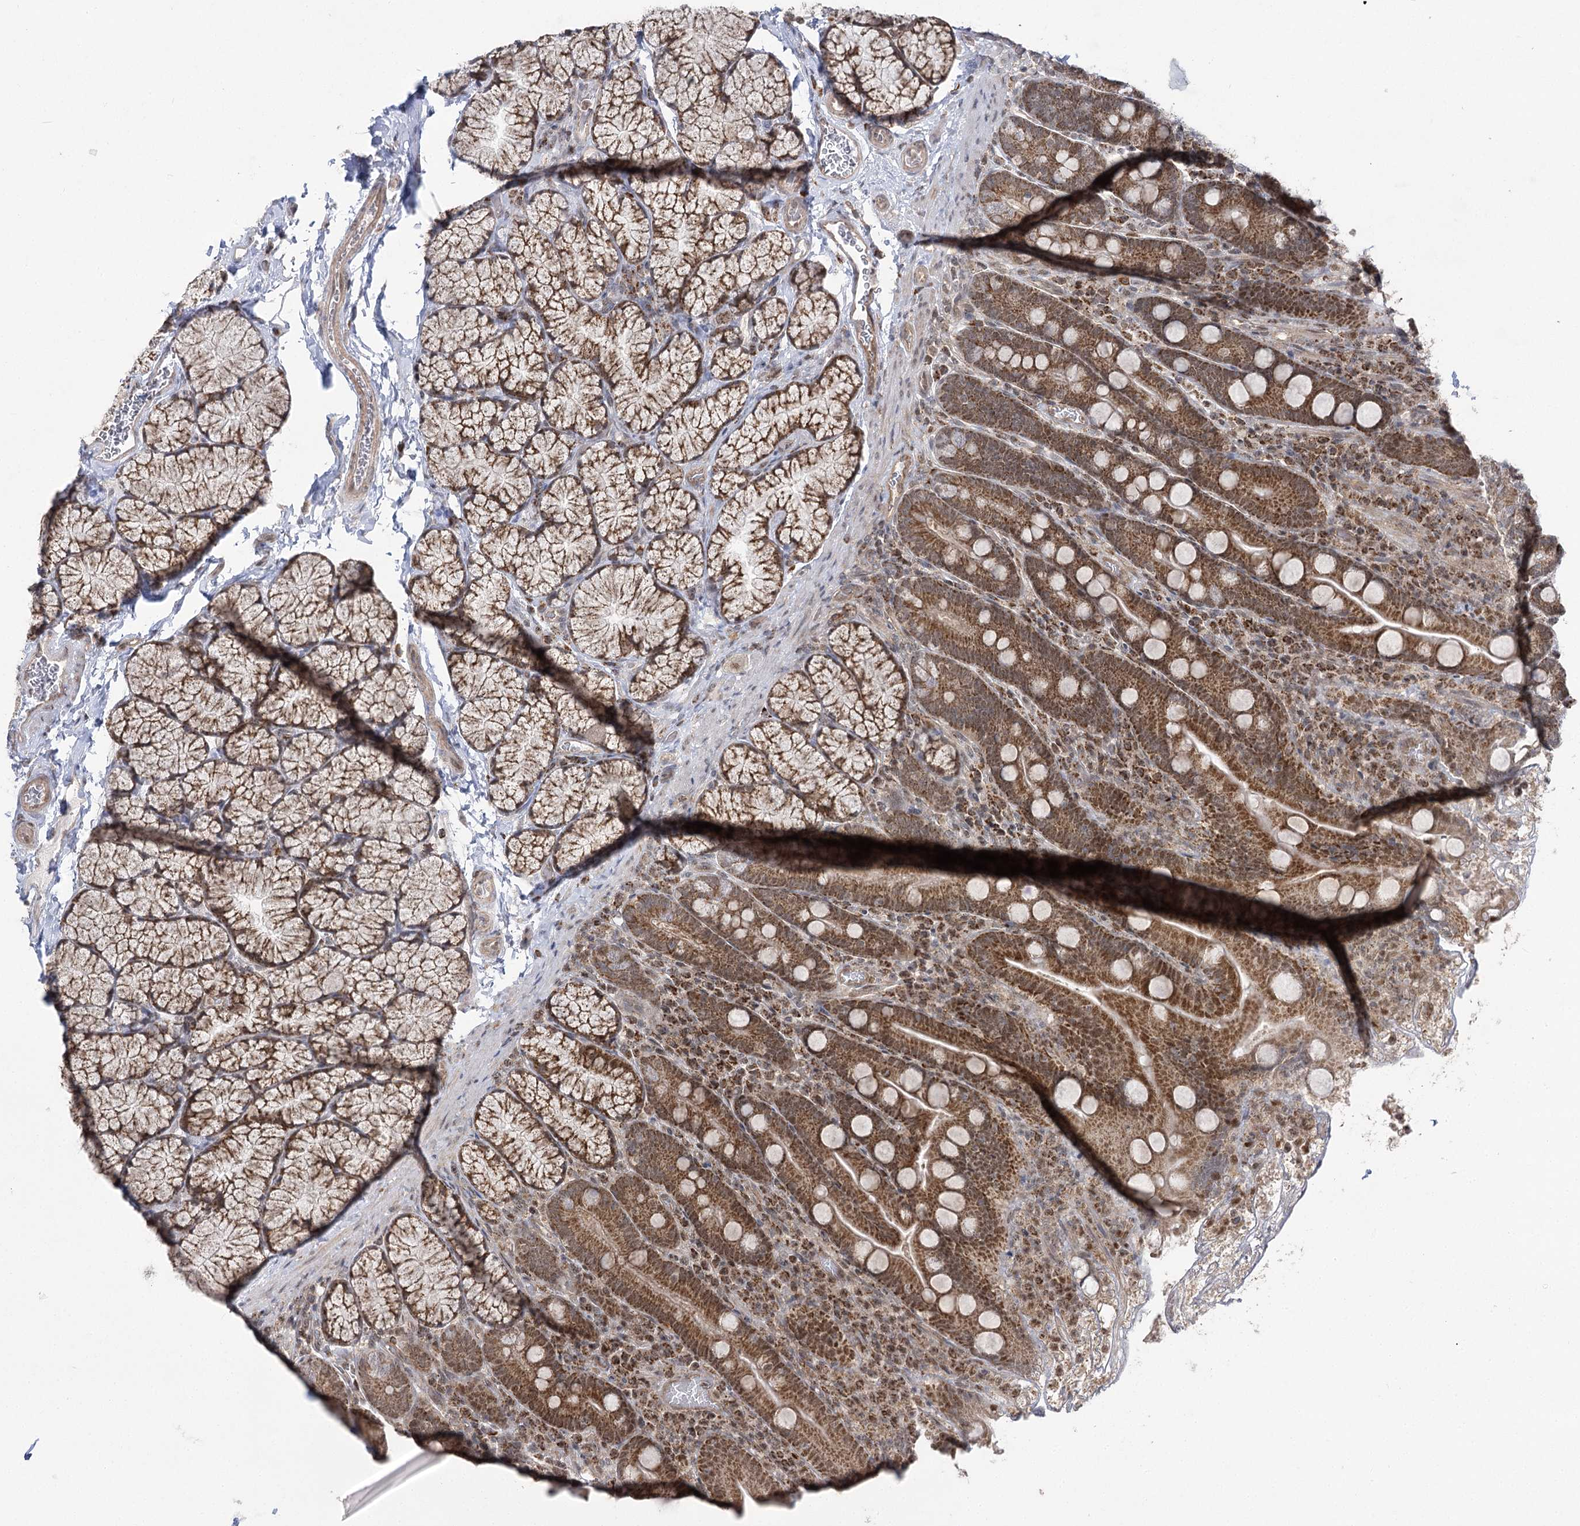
{"staining": {"intensity": "strong", "quantity": ">75%", "location": "cytoplasmic/membranous,nuclear"}, "tissue": "duodenum", "cell_type": "Glandular cells", "image_type": "normal", "snomed": [{"axis": "morphology", "description": "Normal tissue, NOS"}, {"axis": "topography", "description": "Duodenum"}], "caption": "A high-resolution photomicrograph shows IHC staining of unremarkable duodenum, which shows strong cytoplasmic/membranous,nuclear staining in about >75% of glandular cells.", "gene": "SLC4A1AP", "patient": {"sex": "male", "age": 35}}